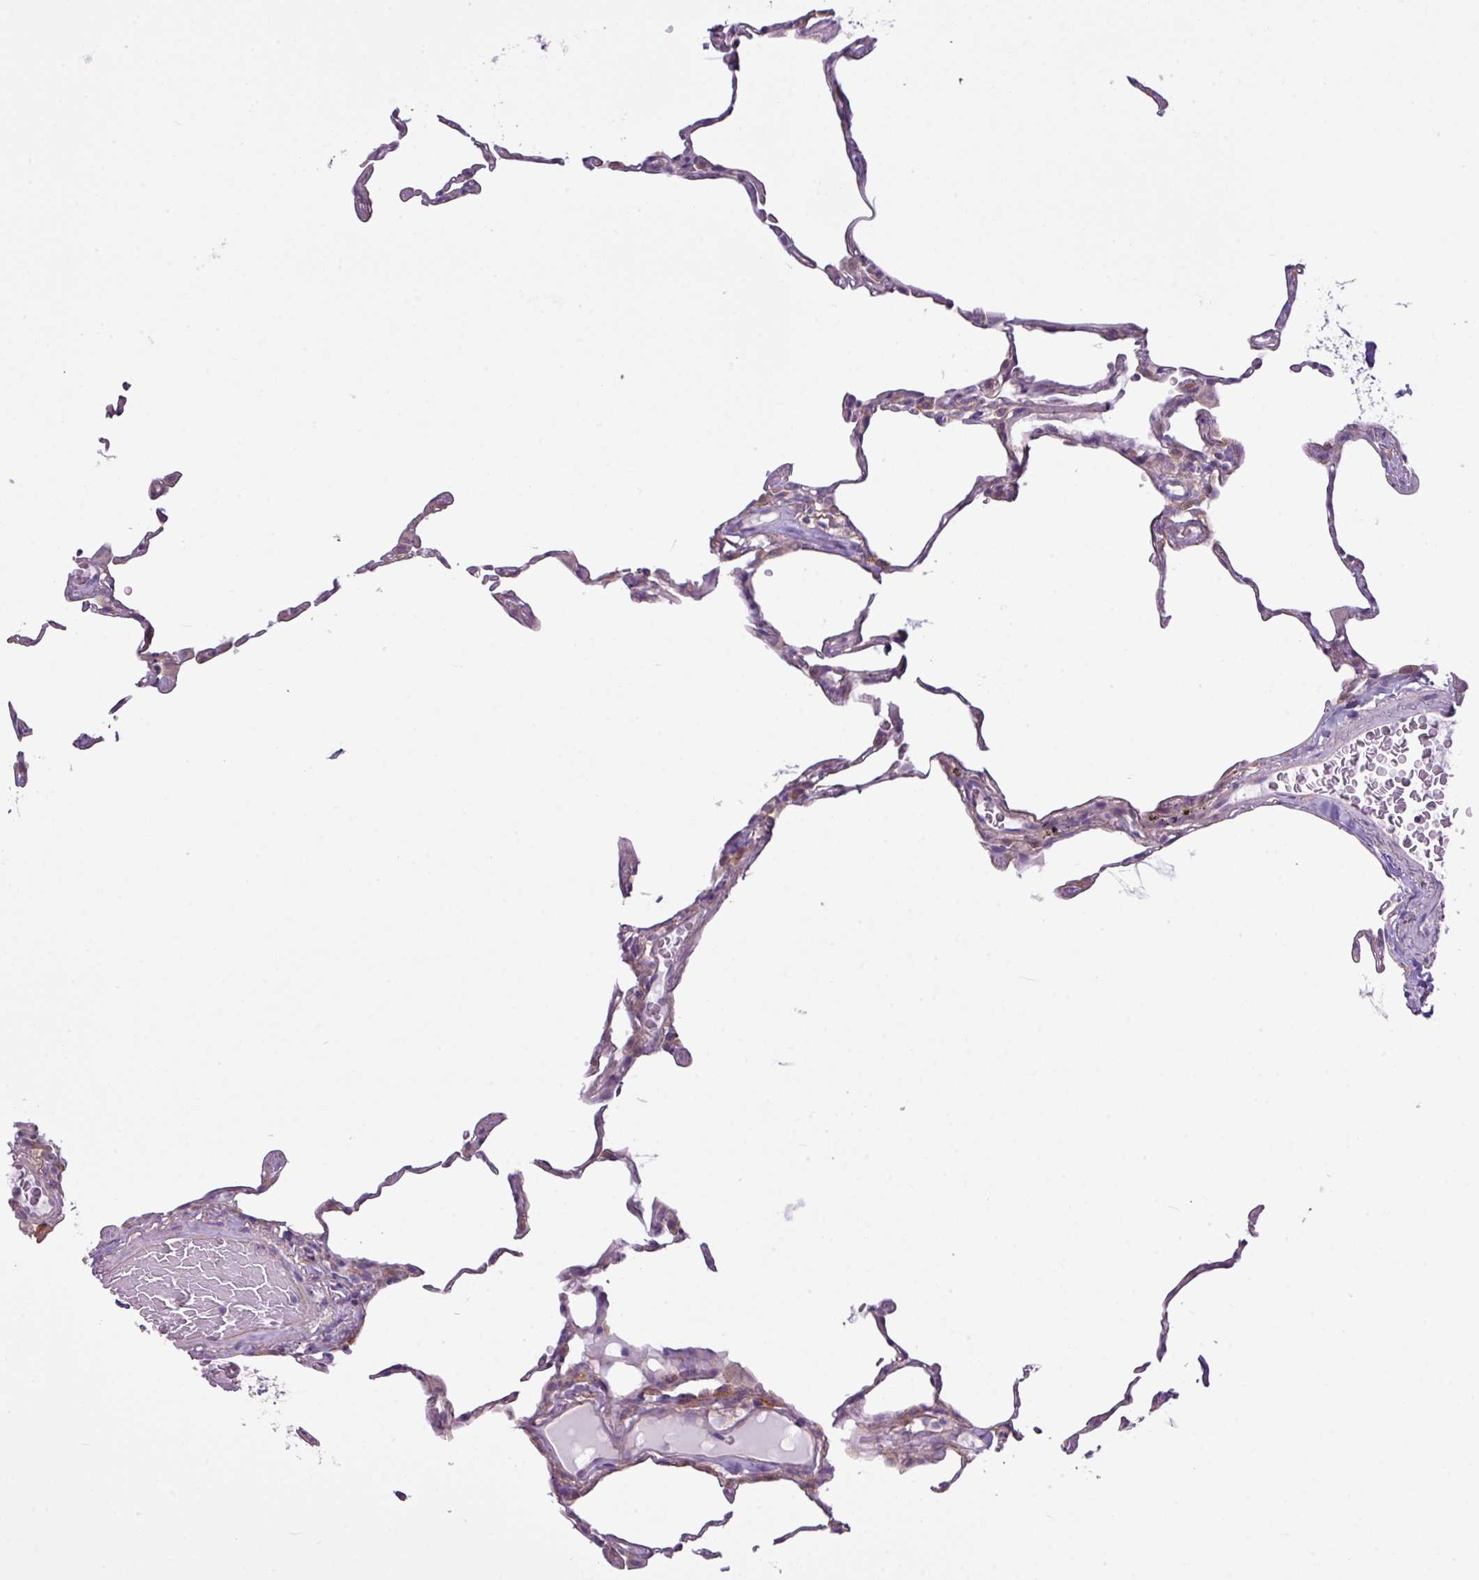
{"staining": {"intensity": "weak", "quantity": "<25%", "location": "cytoplasmic/membranous"}, "tissue": "lung", "cell_type": "Alveolar cells", "image_type": "normal", "snomed": [{"axis": "morphology", "description": "Normal tissue, NOS"}, {"axis": "topography", "description": "Lung"}], "caption": "This is a micrograph of immunohistochemistry (IHC) staining of normal lung, which shows no staining in alveolar cells. The staining is performed using DAB brown chromogen with nuclei counter-stained in using hematoxylin.", "gene": "CAMK2A", "patient": {"sex": "female", "age": 57}}